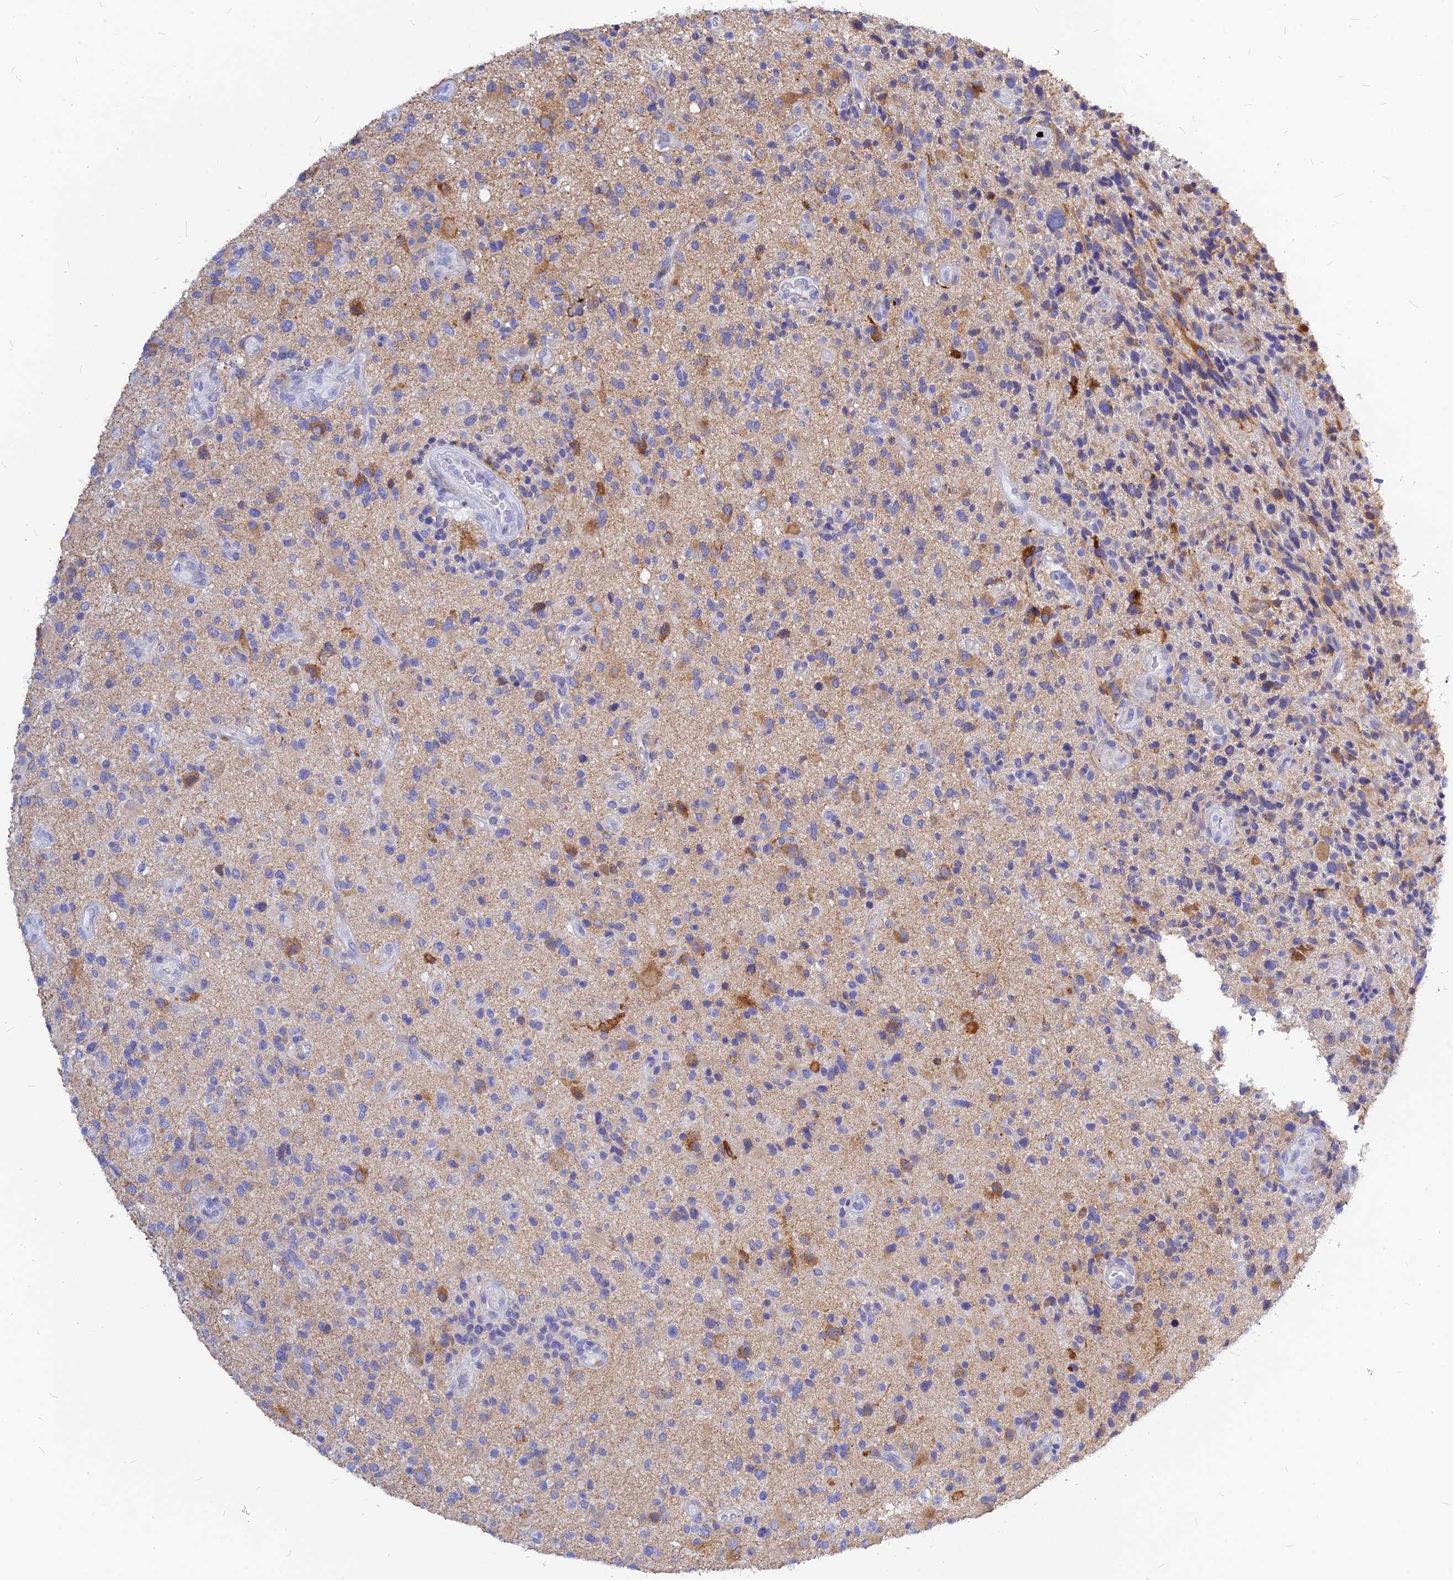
{"staining": {"intensity": "moderate", "quantity": "<25%", "location": "cytoplasmic/membranous"}, "tissue": "glioma", "cell_type": "Tumor cells", "image_type": "cancer", "snomed": [{"axis": "morphology", "description": "Glioma, malignant, High grade"}, {"axis": "topography", "description": "Brain"}], "caption": "High-grade glioma (malignant) stained with a brown dye exhibits moderate cytoplasmic/membranous positive staining in approximately <25% of tumor cells.", "gene": "CNOT6", "patient": {"sex": "male", "age": 47}}